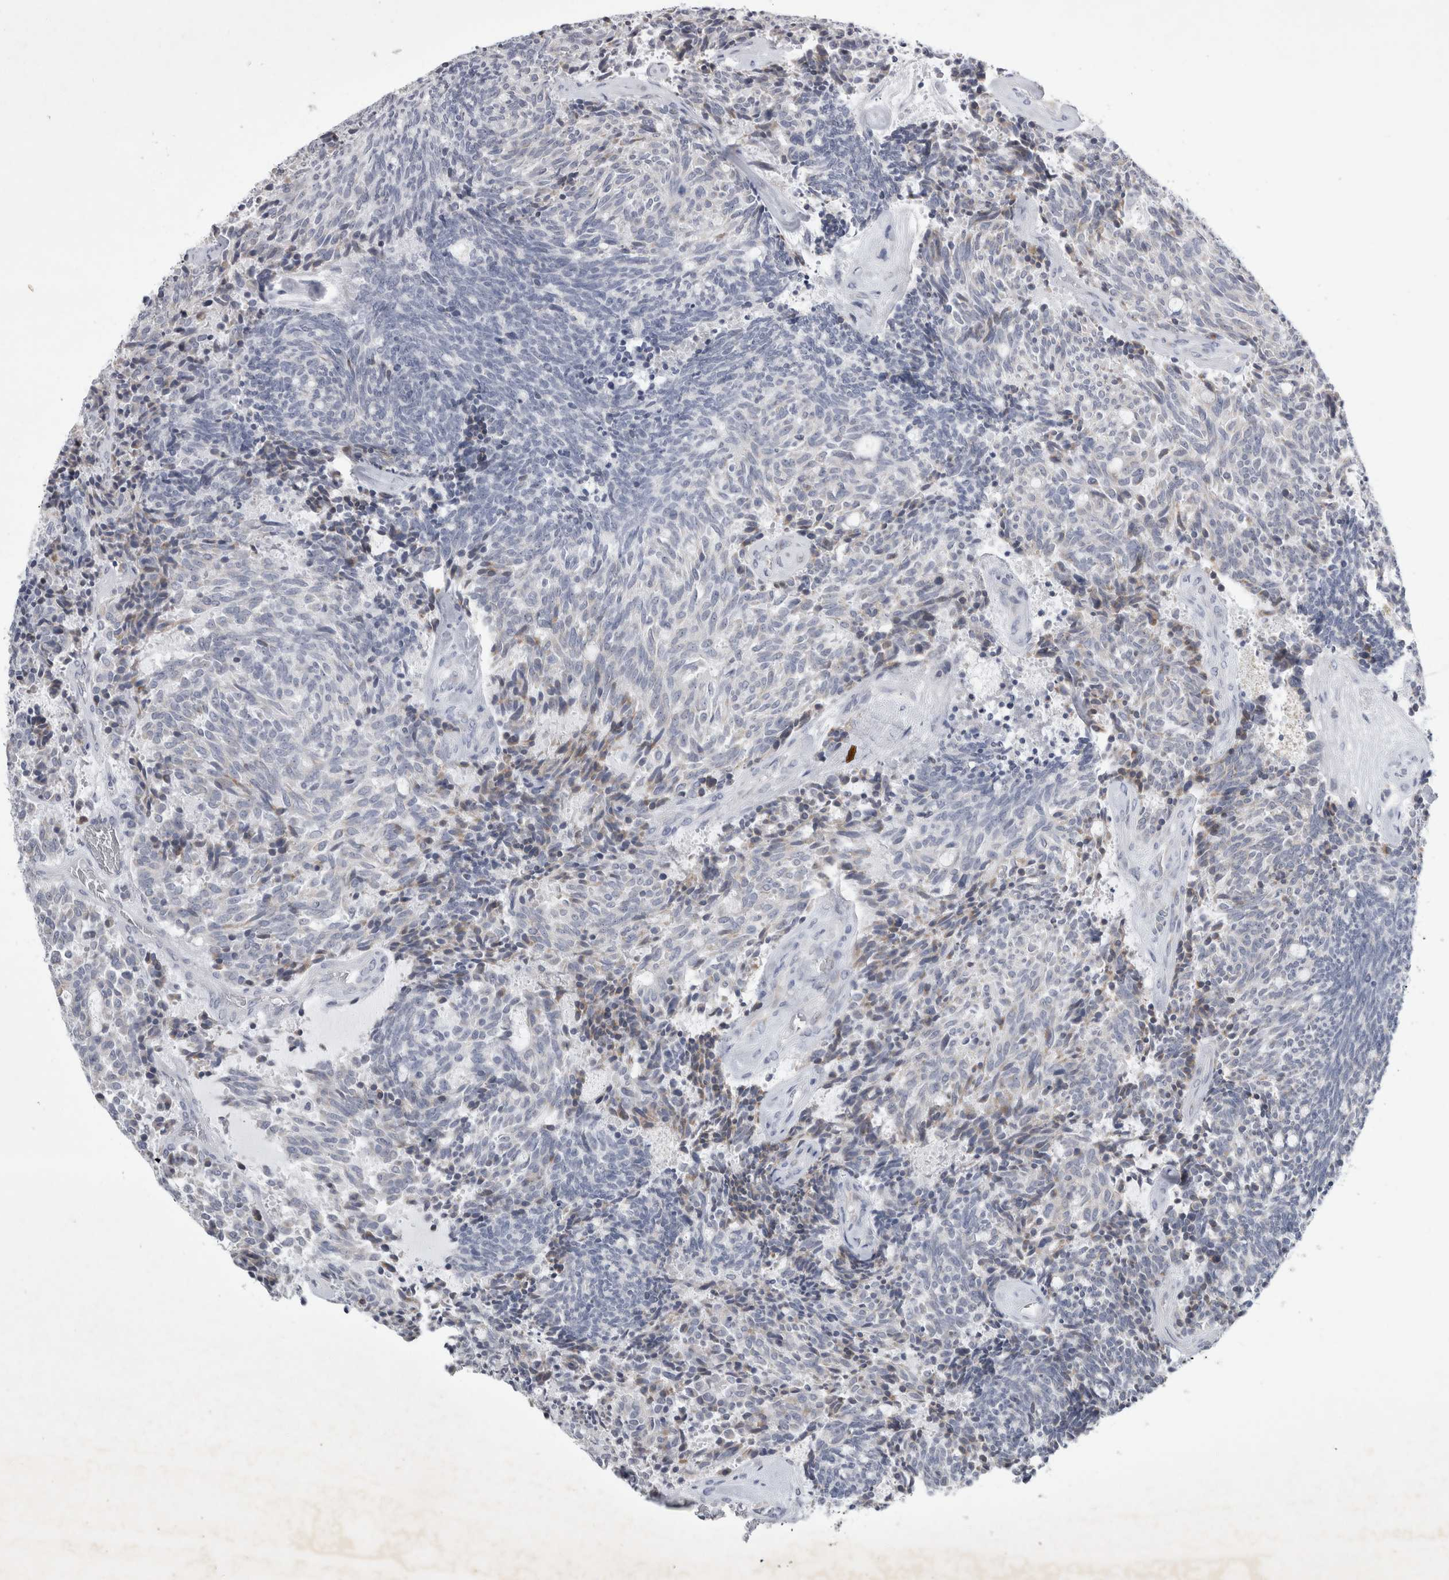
{"staining": {"intensity": "negative", "quantity": "none", "location": "none"}, "tissue": "carcinoid", "cell_type": "Tumor cells", "image_type": "cancer", "snomed": [{"axis": "morphology", "description": "Carcinoid, malignant, NOS"}, {"axis": "topography", "description": "Pancreas"}], "caption": "There is no significant staining in tumor cells of malignant carcinoid.", "gene": "FXYD7", "patient": {"sex": "female", "age": 54}}